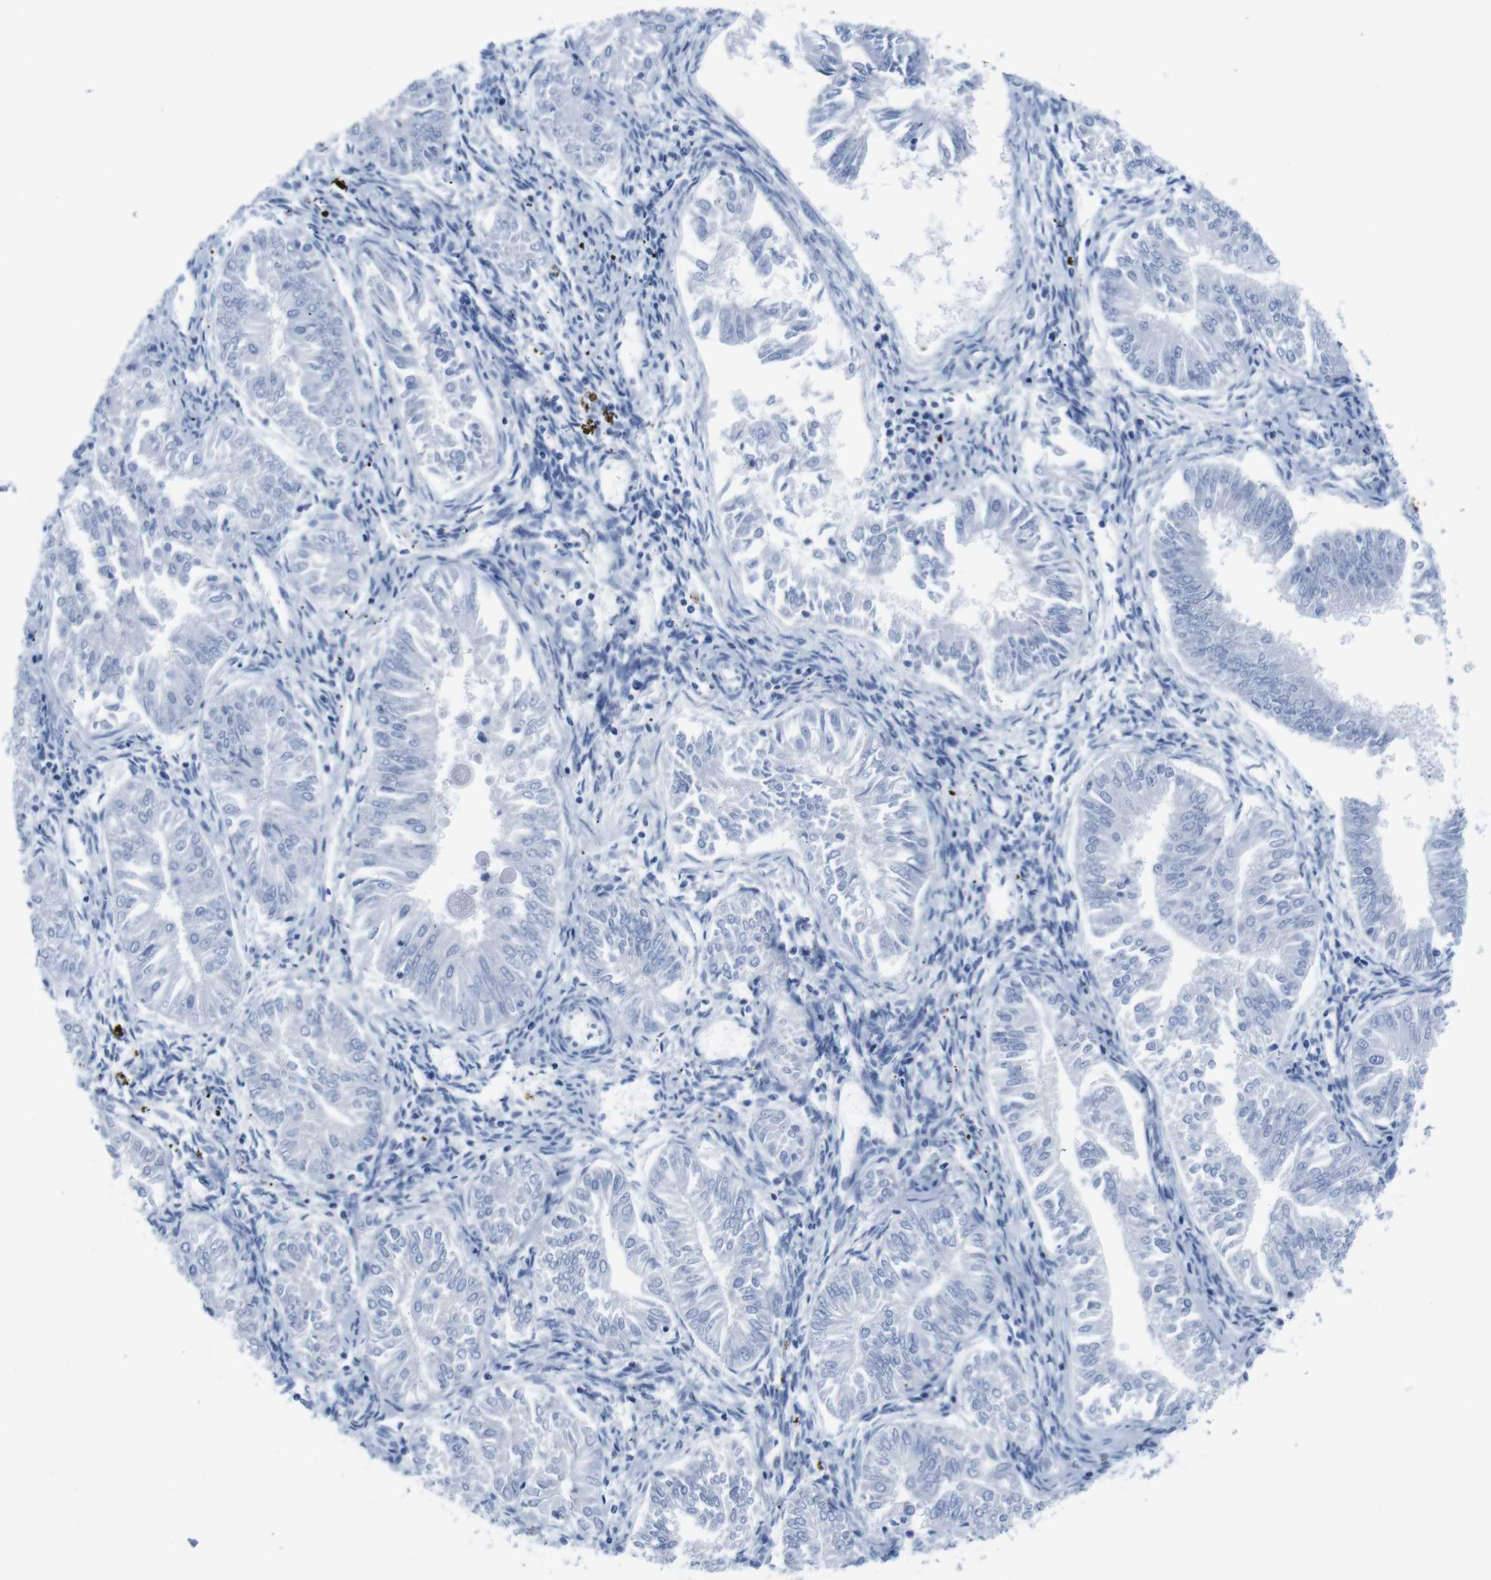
{"staining": {"intensity": "negative", "quantity": "none", "location": "none"}, "tissue": "endometrial cancer", "cell_type": "Tumor cells", "image_type": "cancer", "snomed": [{"axis": "morphology", "description": "Adenocarcinoma, NOS"}, {"axis": "topography", "description": "Endometrium"}], "caption": "Immunohistochemistry (IHC) of adenocarcinoma (endometrial) shows no expression in tumor cells.", "gene": "MAP6", "patient": {"sex": "female", "age": 53}}